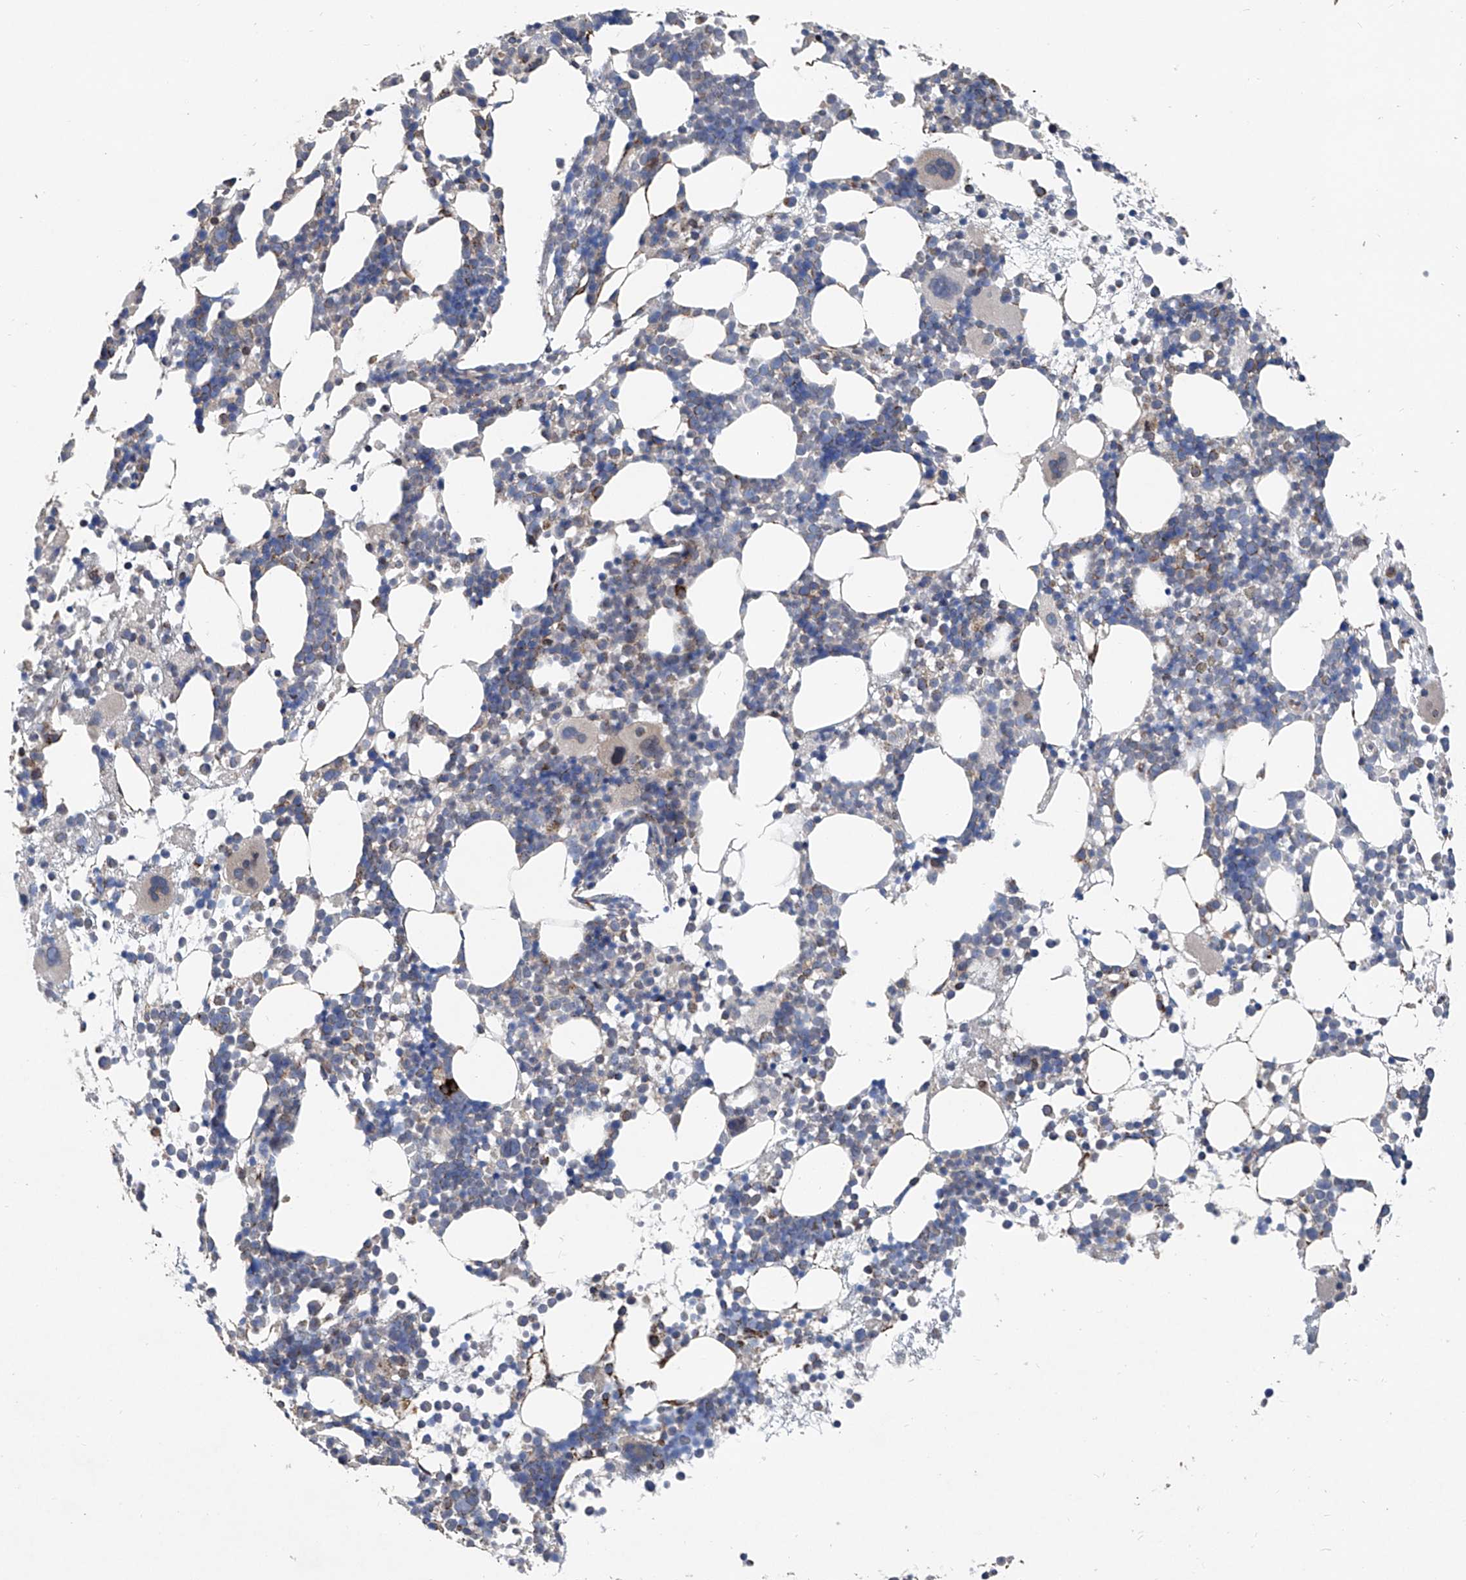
{"staining": {"intensity": "negative", "quantity": "none", "location": "none"}, "tissue": "bone marrow", "cell_type": "Hematopoietic cells", "image_type": "normal", "snomed": [{"axis": "morphology", "description": "Normal tissue, NOS"}, {"axis": "topography", "description": "Bone marrow"}], "caption": "DAB (3,3'-diaminobenzidine) immunohistochemical staining of unremarkable bone marrow demonstrates no significant expression in hematopoietic cells. (DAB immunohistochemistry visualized using brightfield microscopy, high magnification).", "gene": "BCKDHB", "patient": {"sex": "female", "age": 57}}